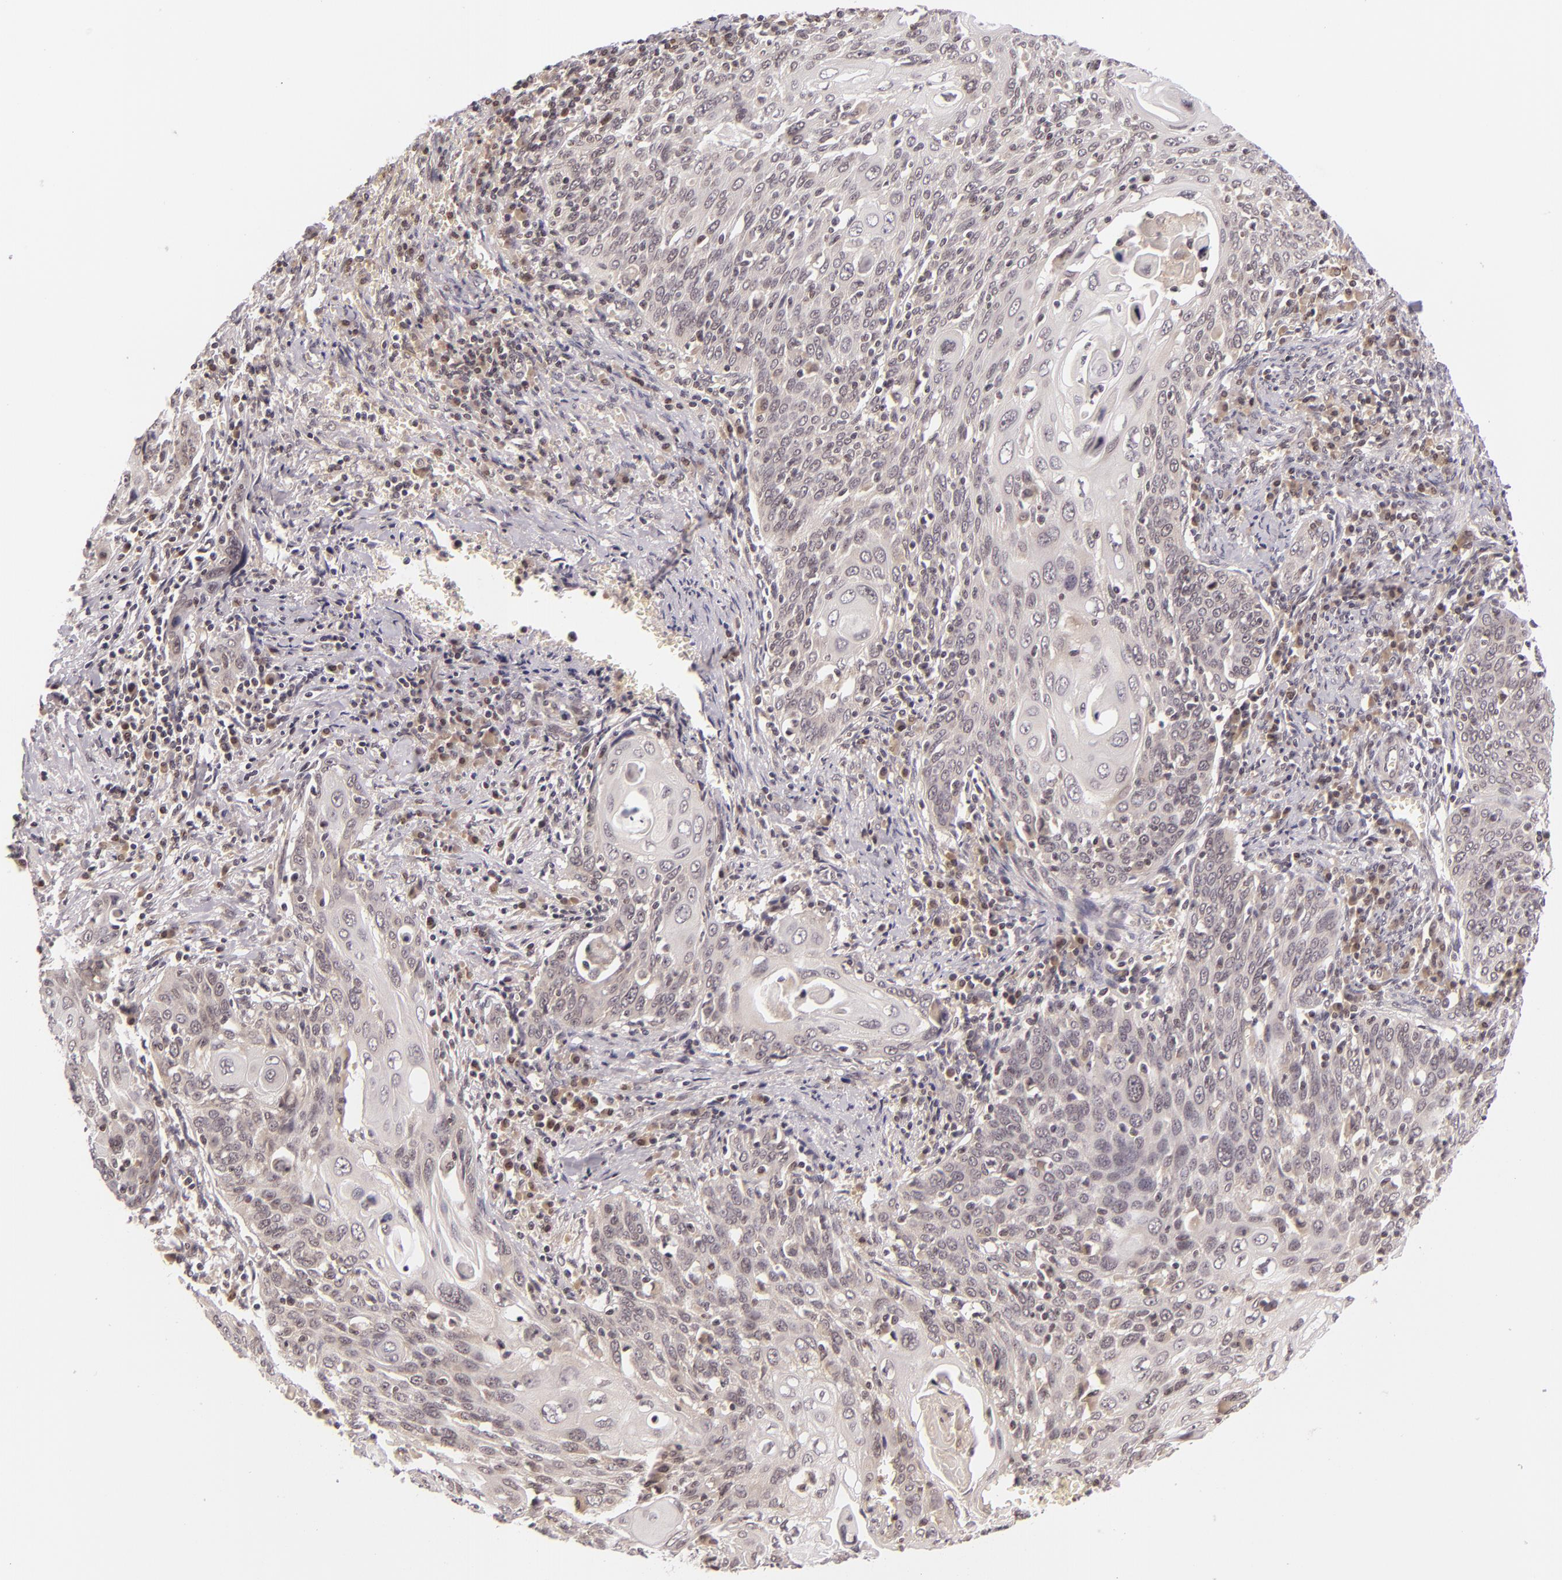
{"staining": {"intensity": "negative", "quantity": "none", "location": "none"}, "tissue": "cervical cancer", "cell_type": "Tumor cells", "image_type": "cancer", "snomed": [{"axis": "morphology", "description": "Squamous cell carcinoma, NOS"}, {"axis": "topography", "description": "Cervix"}], "caption": "This is an IHC histopathology image of cervical cancer. There is no expression in tumor cells.", "gene": "CASP8", "patient": {"sex": "female", "age": 54}}